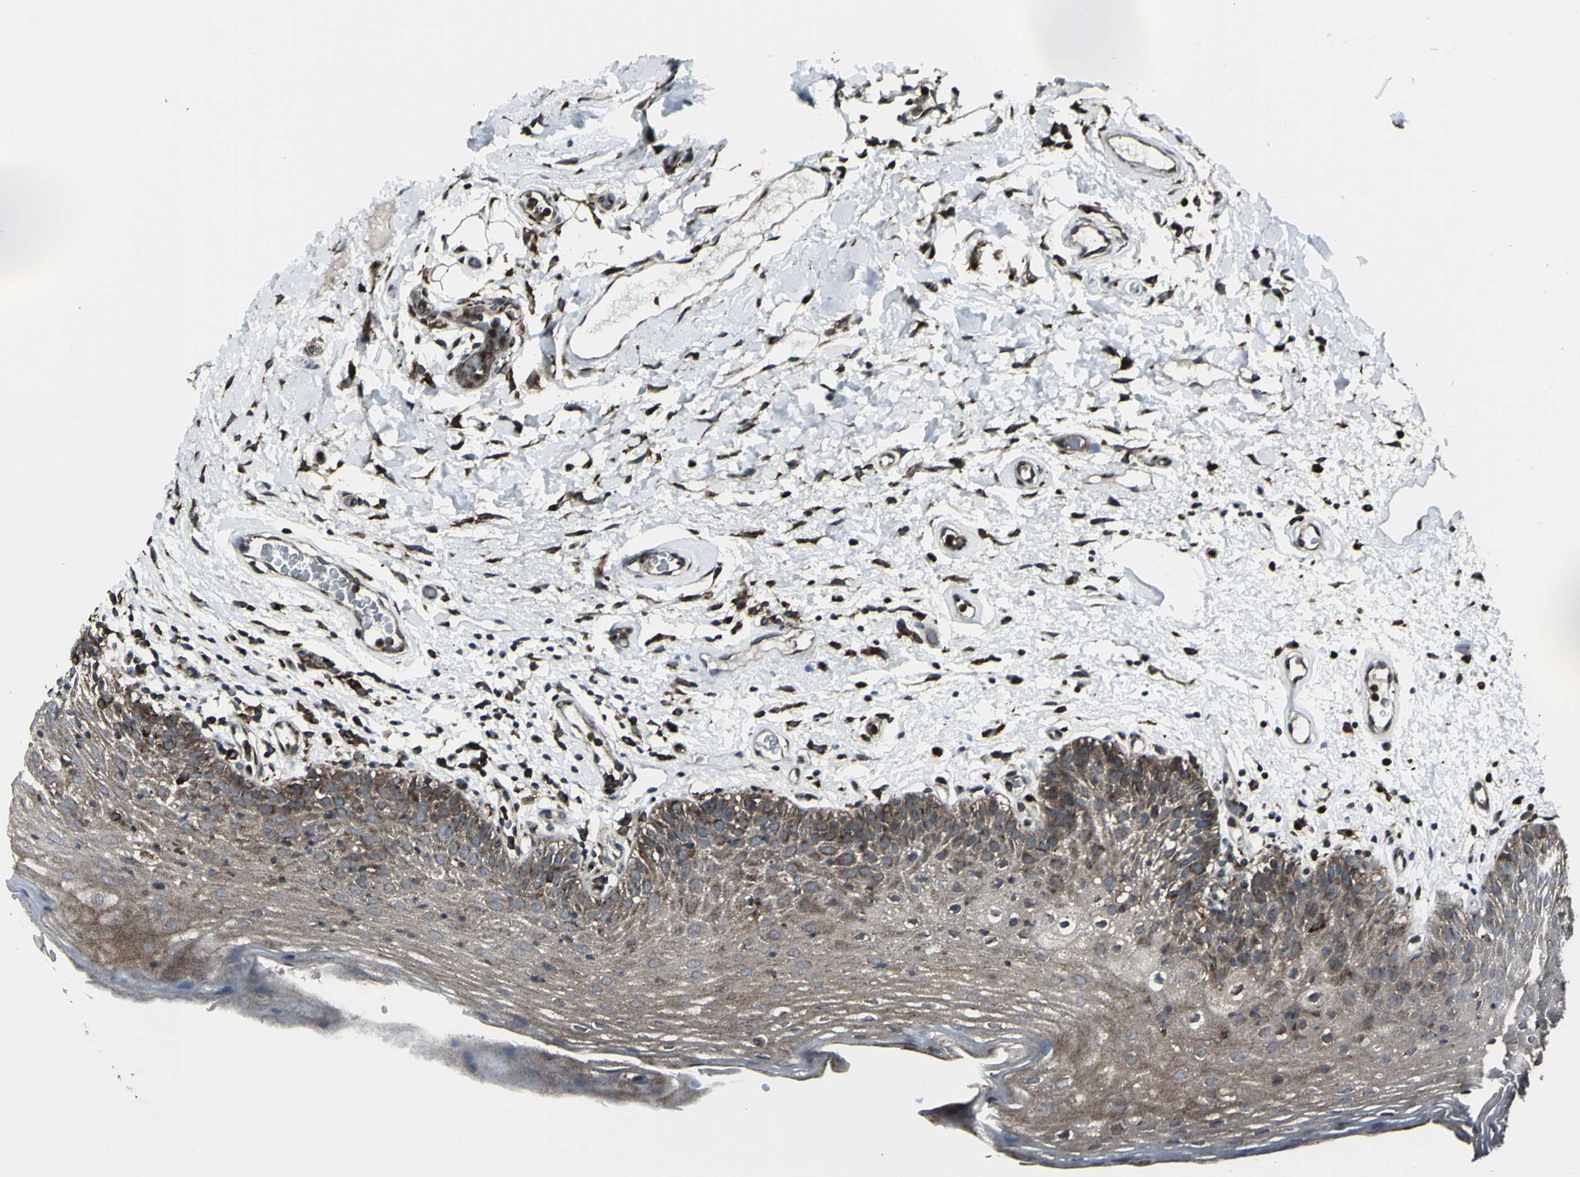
{"staining": {"intensity": "moderate", "quantity": ">75%", "location": "cytoplasmic/membranous"}, "tissue": "oral mucosa", "cell_type": "Squamous epithelial cells", "image_type": "normal", "snomed": [{"axis": "morphology", "description": "Normal tissue, NOS"}, {"axis": "morphology", "description": "Squamous cell carcinoma, NOS"}, {"axis": "topography", "description": "Skeletal muscle"}, {"axis": "topography", "description": "Oral tissue"}, {"axis": "topography", "description": "Head-Neck"}], "caption": "Oral mucosa stained for a protein (brown) shows moderate cytoplasmic/membranous positive expression in about >75% of squamous epithelial cells.", "gene": "NAPA", "patient": {"sex": "male", "age": 71}}